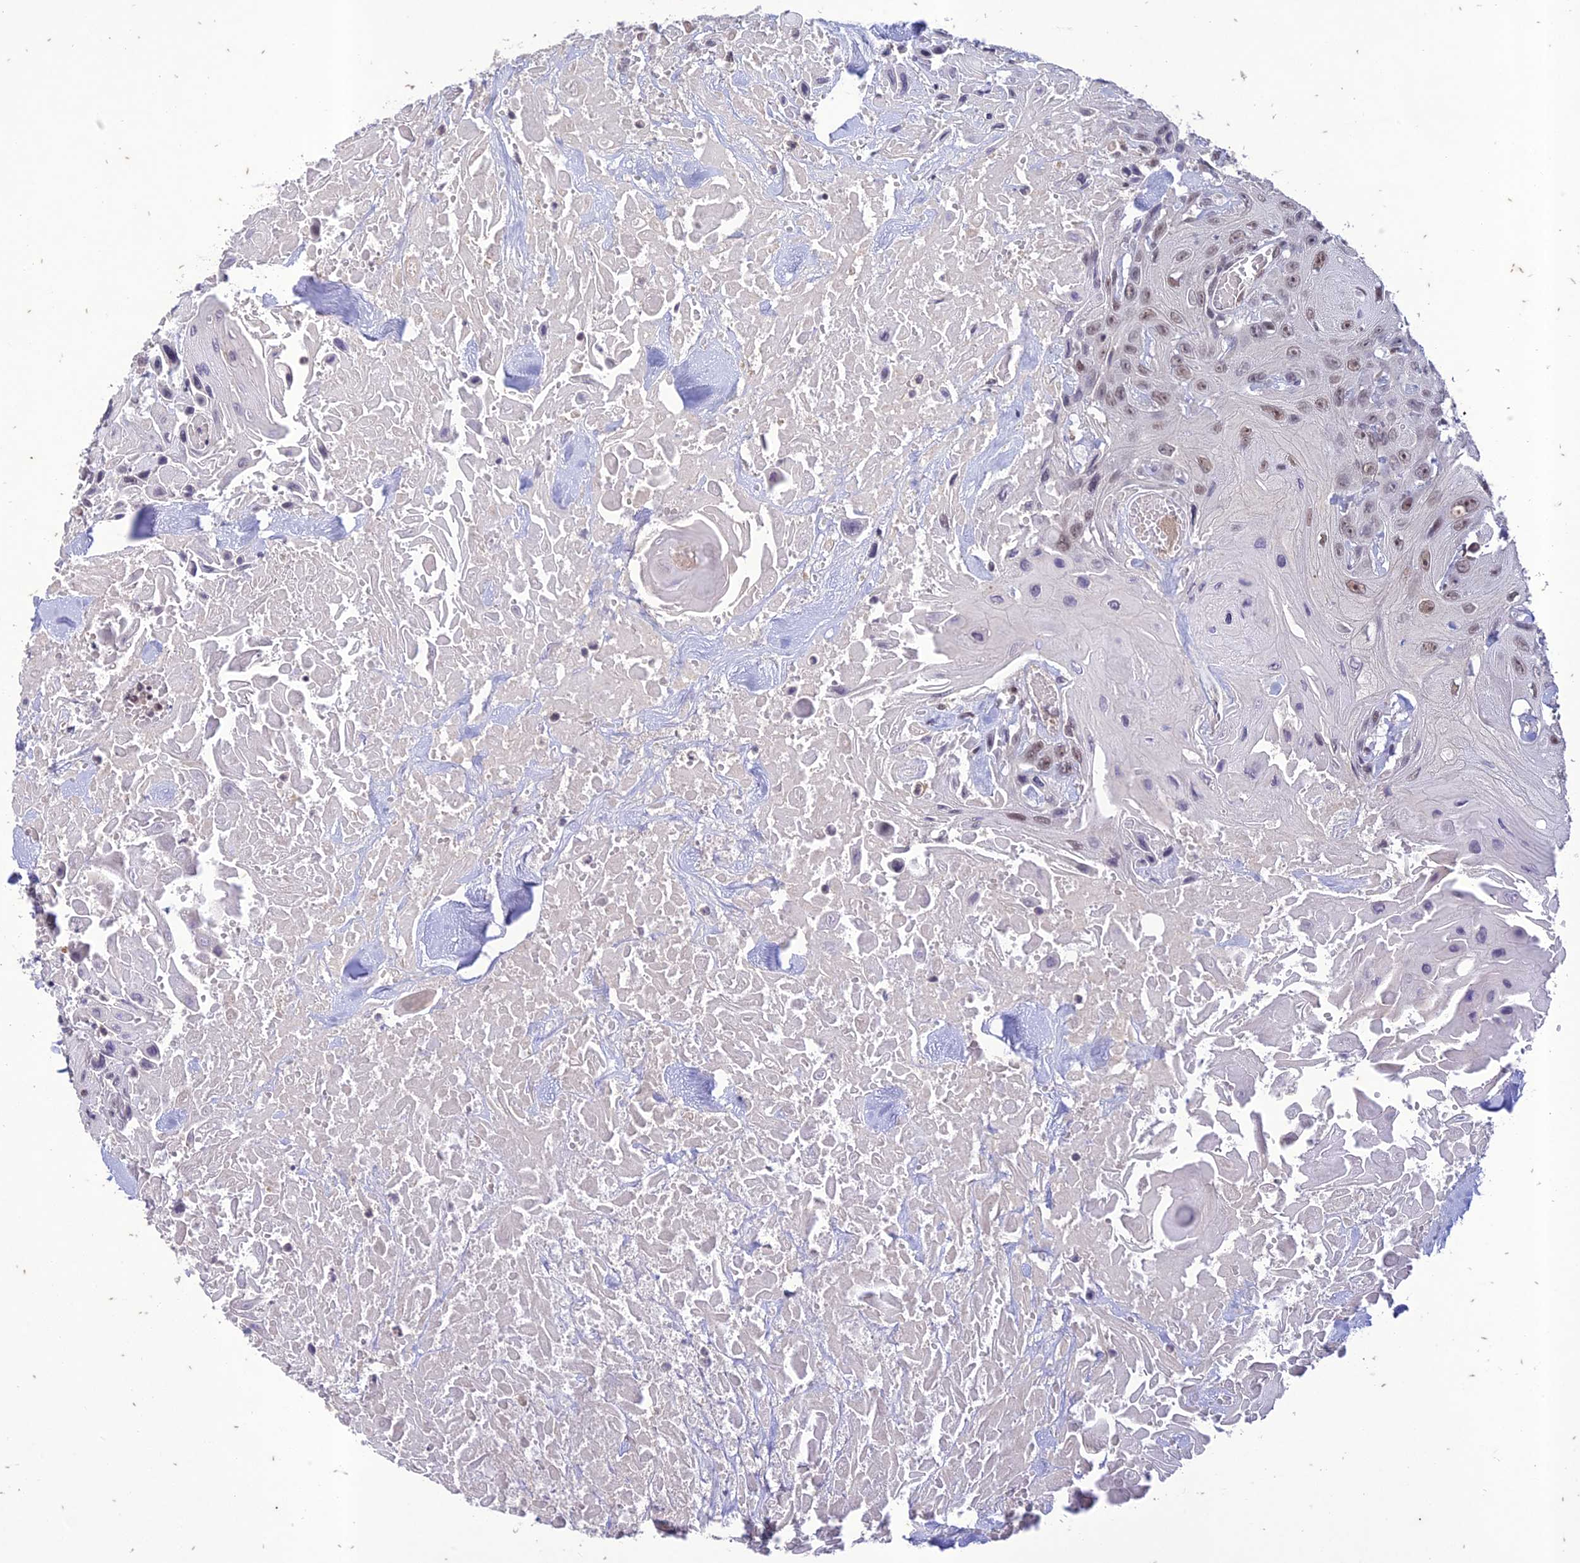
{"staining": {"intensity": "weak", "quantity": ">75%", "location": "nuclear"}, "tissue": "head and neck cancer", "cell_type": "Tumor cells", "image_type": "cancer", "snomed": [{"axis": "morphology", "description": "Squamous cell carcinoma, NOS"}, {"axis": "topography", "description": "Head-Neck"}], "caption": "Weak nuclear protein positivity is seen in about >75% of tumor cells in head and neck squamous cell carcinoma. Immunohistochemistry stains the protein of interest in brown and the nuclei are stained blue.", "gene": "POP4", "patient": {"sex": "male", "age": 81}}